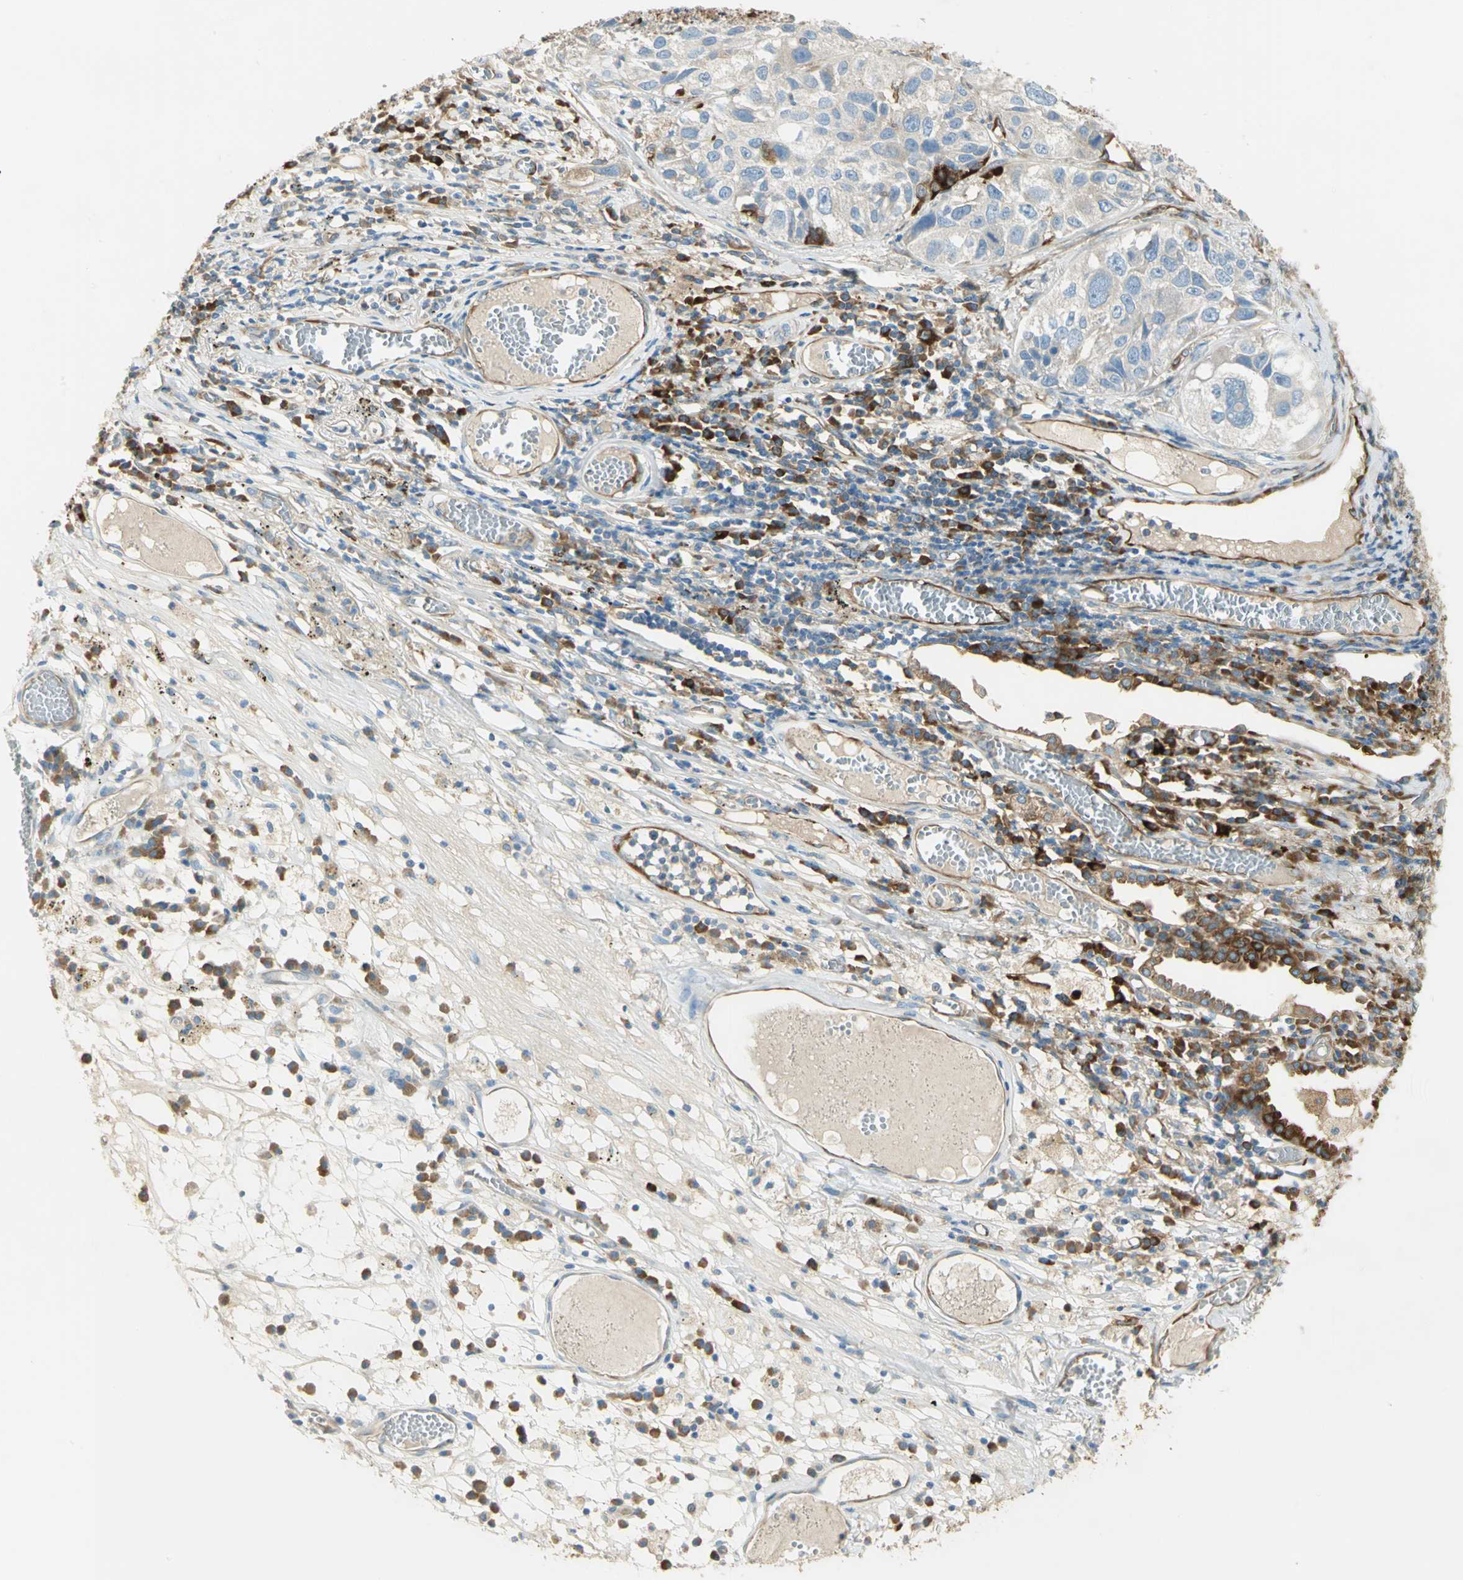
{"staining": {"intensity": "moderate", "quantity": ">75%", "location": "cytoplasmic/membranous"}, "tissue": "lung cancer", "cell_type": "Tumor cells", "image_type": "cancer", "snomed": [{"axis": "morphology", "description": "Squamous cell carcinoma, NOS"}, {"axis": "topography", "description": "Lung"}], "caption": "Immunohistochemistry (IHC) (DAB (3,3'-diaminobenzidine)) staining of human squamous cell carcinoma (lung) shows moderate cytoplasmic/membranous protein staining in approximately >75% of tumor cells.", "gene": "WARS1", "patient": {"sex": "male", "age": 71}}